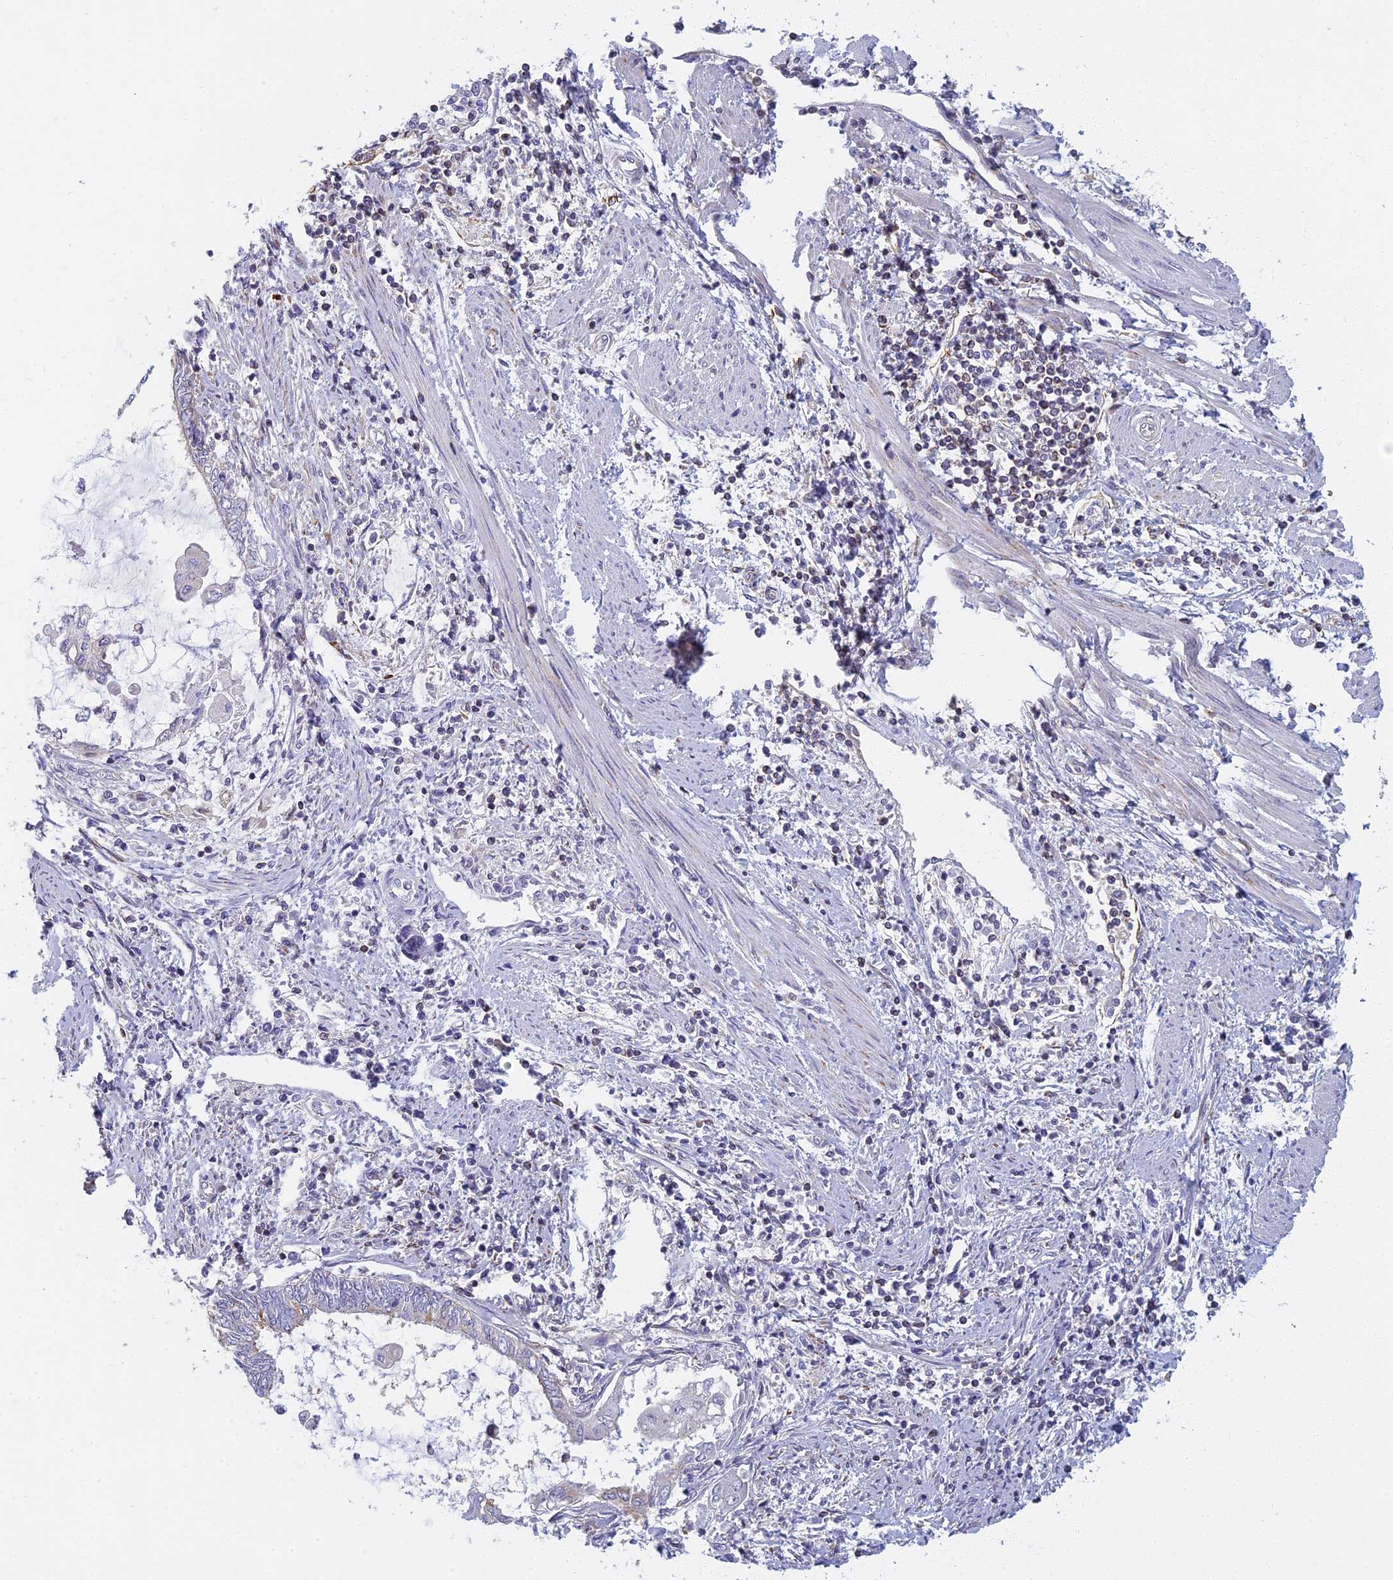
{"staining": {"intensity": "moderate", "quantity": "<25%", "location": "cytoplasmic/membranous"}, "tissue": "endometrial cancer", "cell_type": "Tumor cells", "image_type": "cancer", "snomed": [{"axis": "morphology", "description": "Adenocarcinoma, NOS"}, {"axis": "topography", "description": "Uterus"}, {"axis": "topography", "description": "Endometrium"}], "caption": "This is an image of immunohistochemistry (IHC) staining of endometrial cancer (adenocarcinoma), which shows moderate expression in the cytoplasmic/membranous of tumor cells.", "gene": "NOL10", "patient": {"sex": "female", "age": 70}}